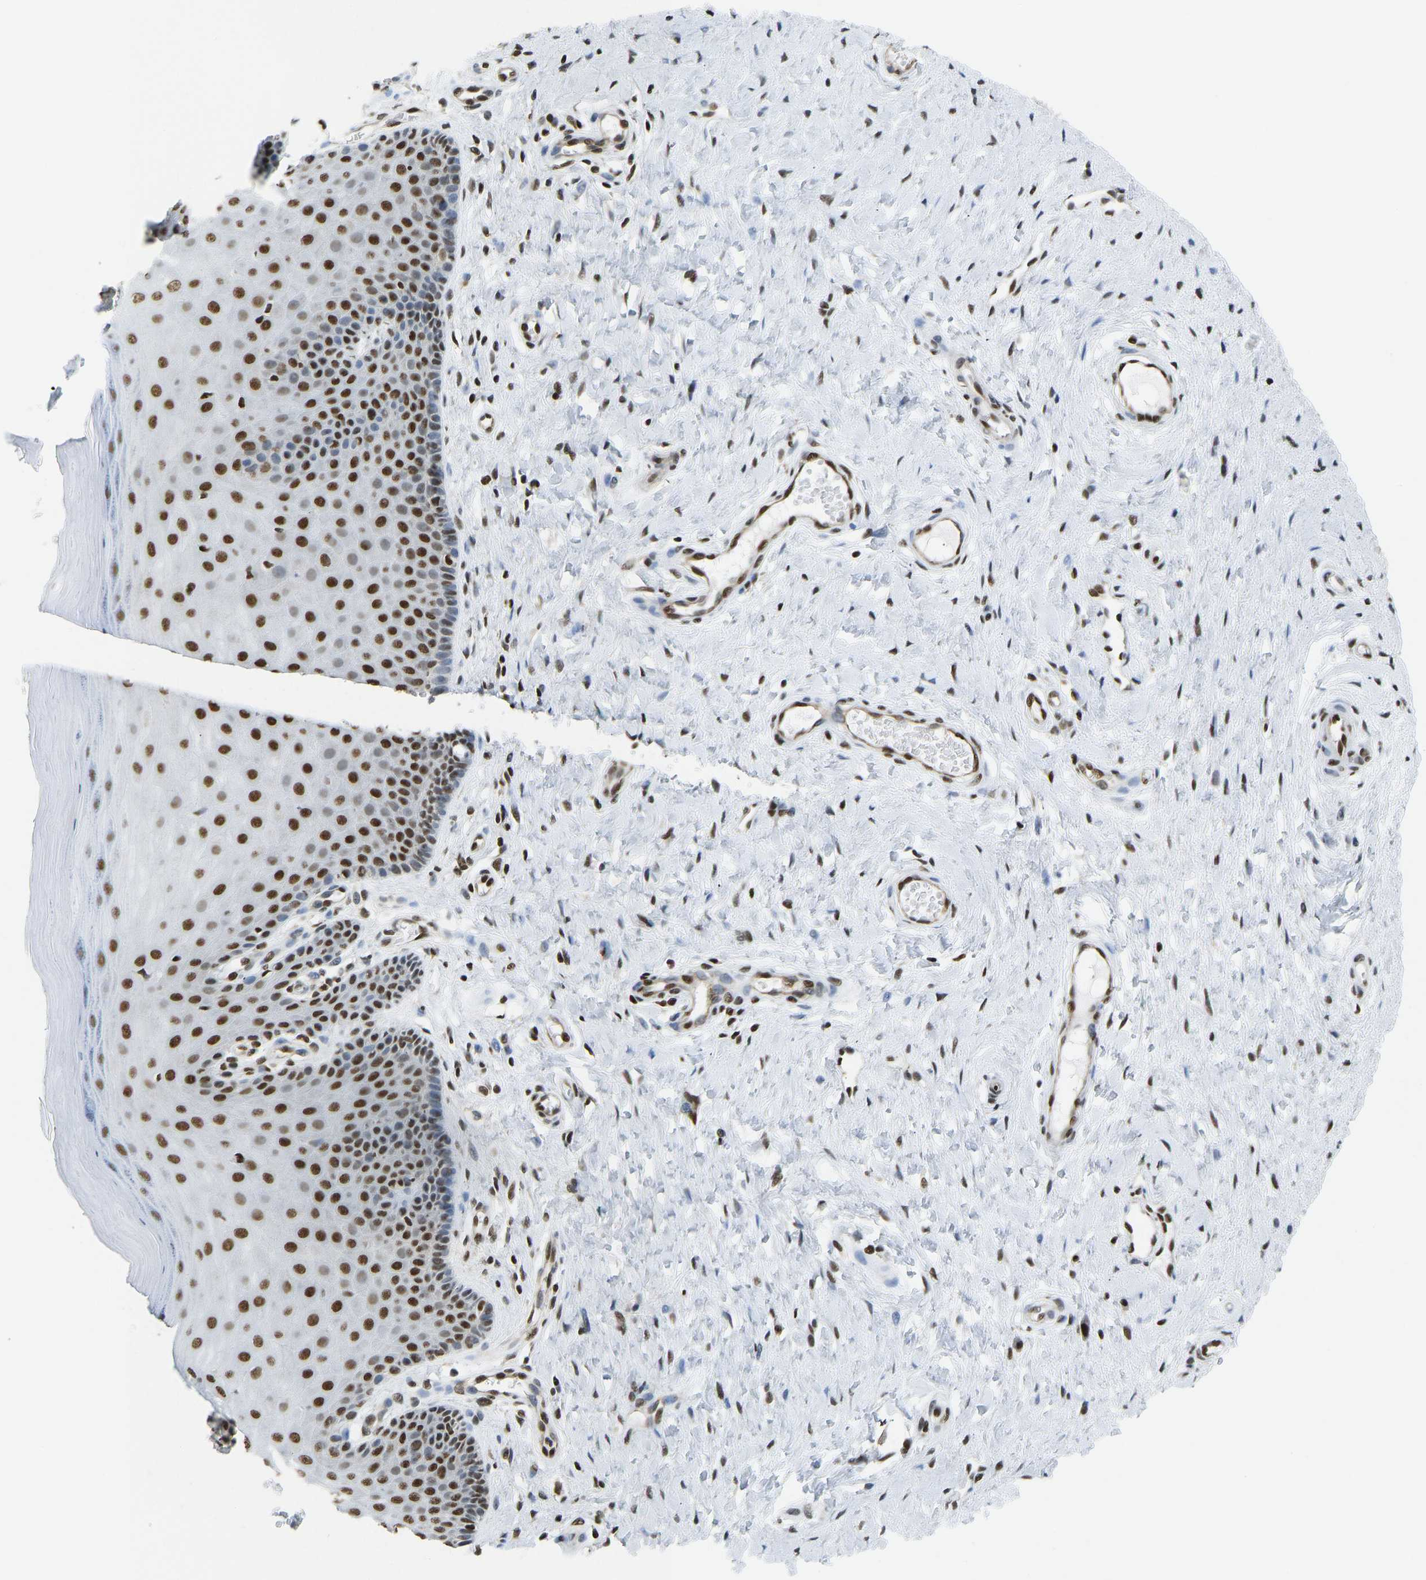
{"staining": {"intensity": "strong", "quantity": ">75%", "location": "nuclear"}, "tissue": "cervix", "cell_type": "Glandular cells", "image_type": "normal", "snomed": [{"axis": "morphology", "description": "Normal tissue, NOS"}, {"axis": "topography", "description": "Cervix"}], "caption": "Human cervix stained for a protein (brown) demonstrates strong nuclear positive staining in approximately >75% of glandular cells.", "gene": "ZSCAN20", "patient": {"sex": "female", "age": 55}}